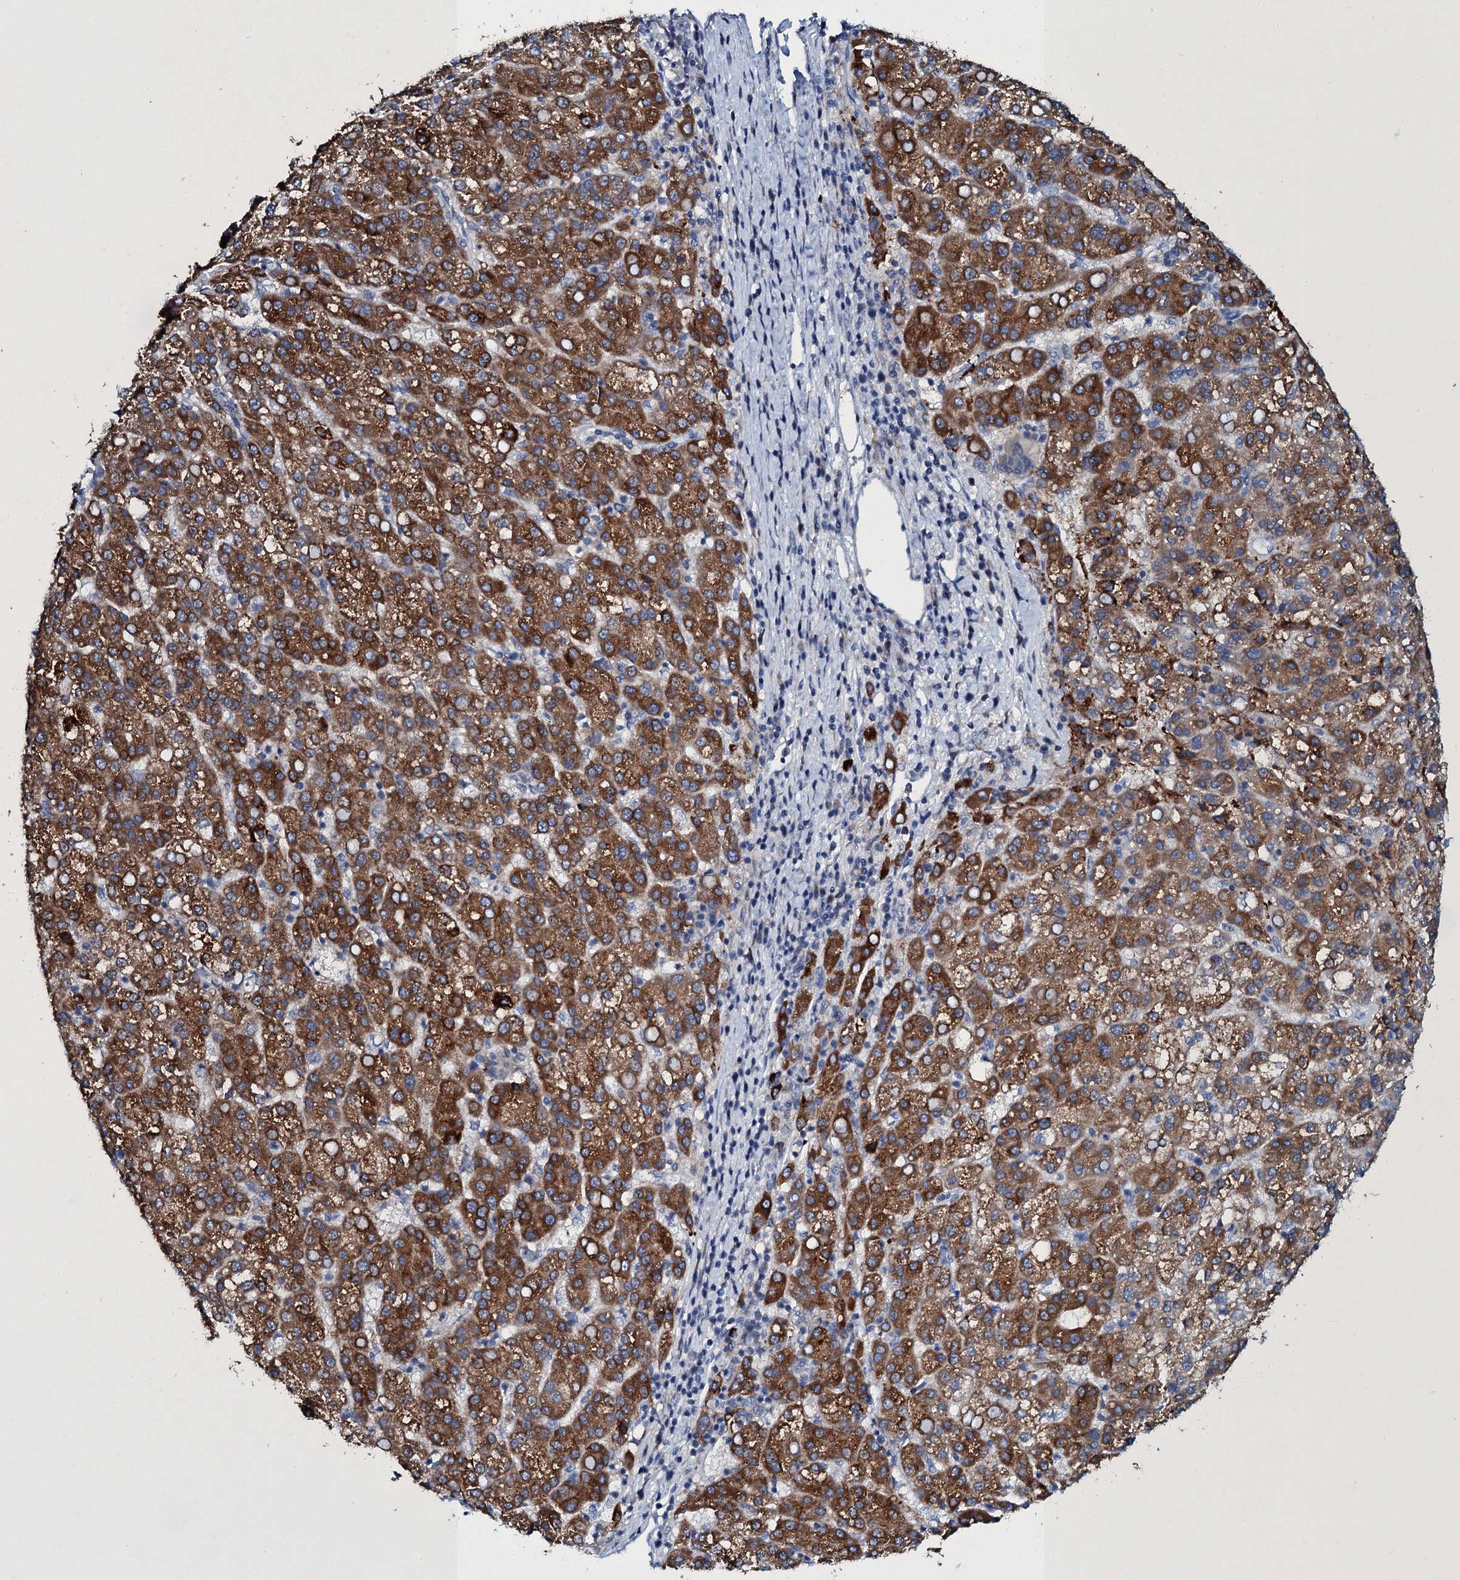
{"staining": {"intensity": "strong", "quantity": ">75%", "location": "cytoplasmic/membranous"}, "tissue": "liver cancer", "cell_type": "Tumor cells", "image_type": "cancer", "snomed": [{"axis": "morphology", "description": "Carcinoma, Hepatocellular, NOS"}, {"axis": "topography", "description": "Liver"}], "caption": "Human liver cancer (hepatocellular carcinoma) stained with a brown dye reveals strong cytoplasmic/membranous positive positivity in about >75% of tumor cells.", "gene": "TPGS2", "patient": {"sex": "female", "age": 58}}